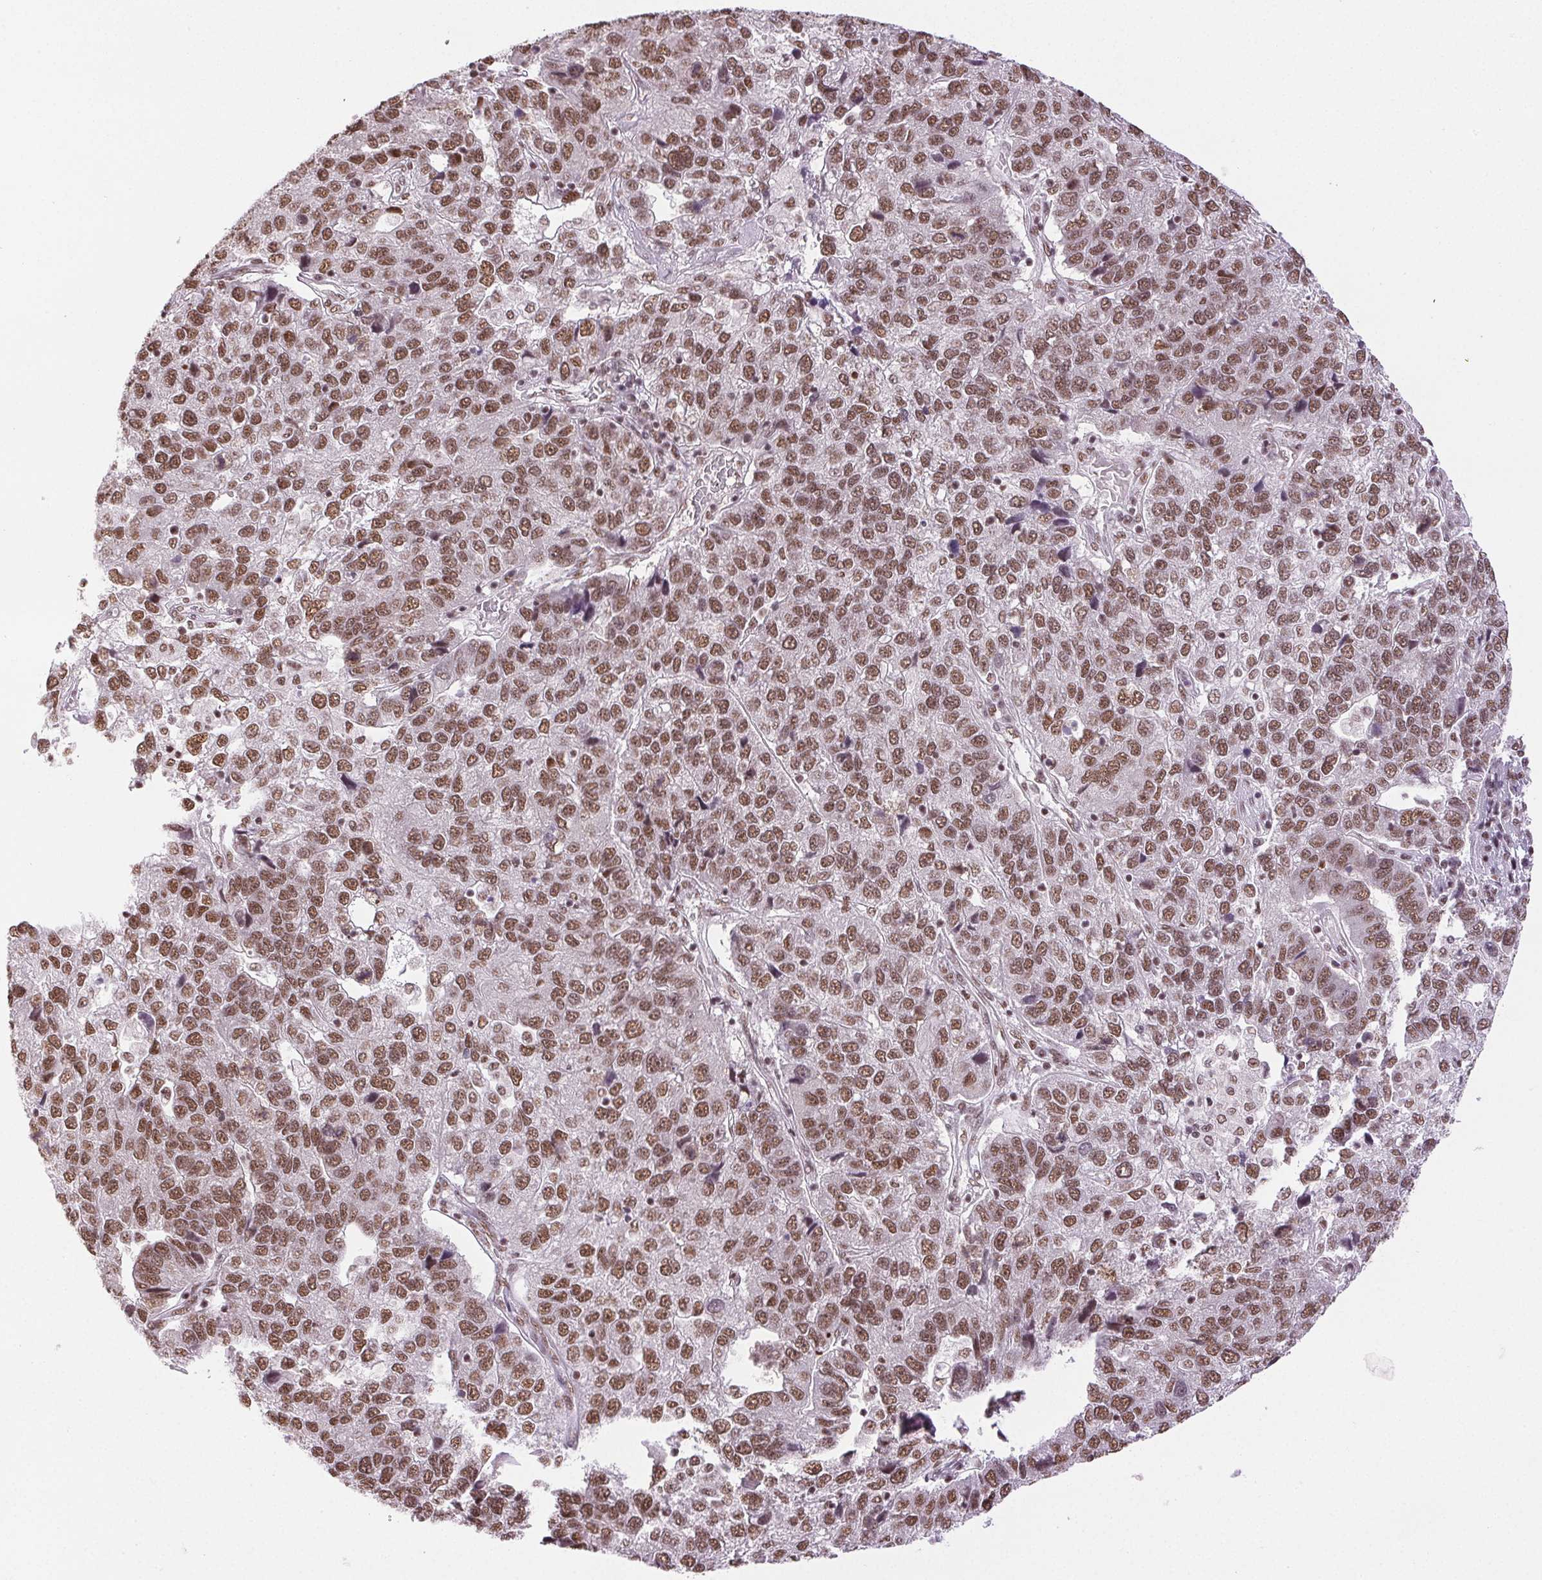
{"staining": {"intensity": "moderate", "quantity": ">75%", "location": "nuclear"}, "tissue": "pancreatic cancer", "cell_type": "Tumor cells", "image_type": "cancer", "snomed": [{"axis": "morphology", "description": "Adenocarcinoma, NOS"}, {"axis": "topography", "description": "Pancreas"}], "caption": "Adenocarcinoma (pancreatic) was stained to show a protein in brown. There is medium levels of moderate nuclear positivity in approximately >75% of tumor cells.", "gene": "IK", "patient": {"sex": "female", "age": 61}}